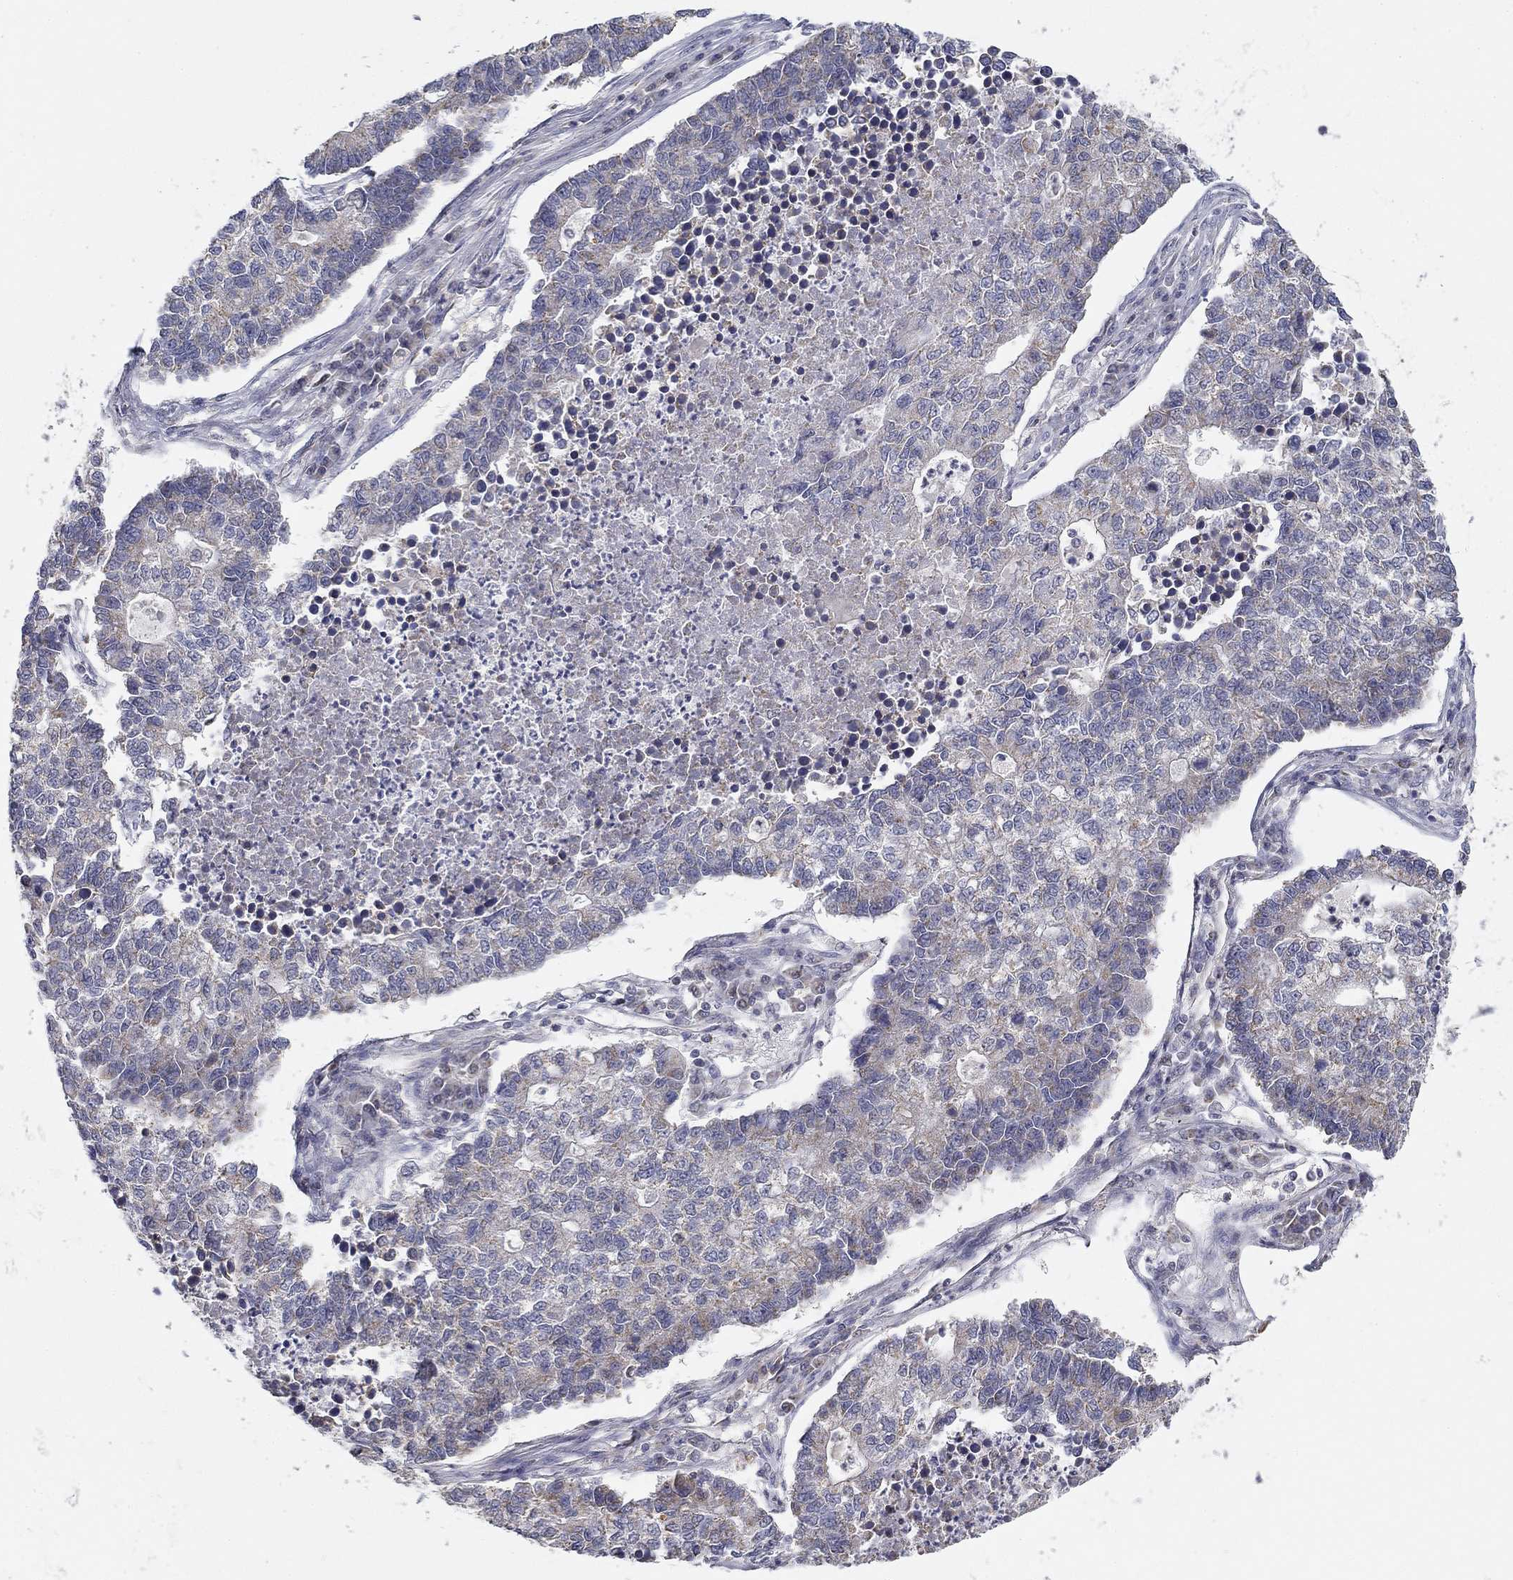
{"staining": {"intensity": "negative", "quantity": "none", "location": "none"}, "tissue": "lung cancer", "cell_type": "Tumor cells", "image_type": "cancer", "snomed": [{"axis": "morphology", "description": "Adenocarcinoma, NOS"}, {"axis": "topography", "description": "Lung"}], "caption": "High magnification brightfield microscopy of lung cancer stained with DAB (brown) and counterstained with hematoxylin (blue): tumor cells show no significant staining.", "gene": "SLC2A9", "patient": {"sex": "male", "age": 57}}